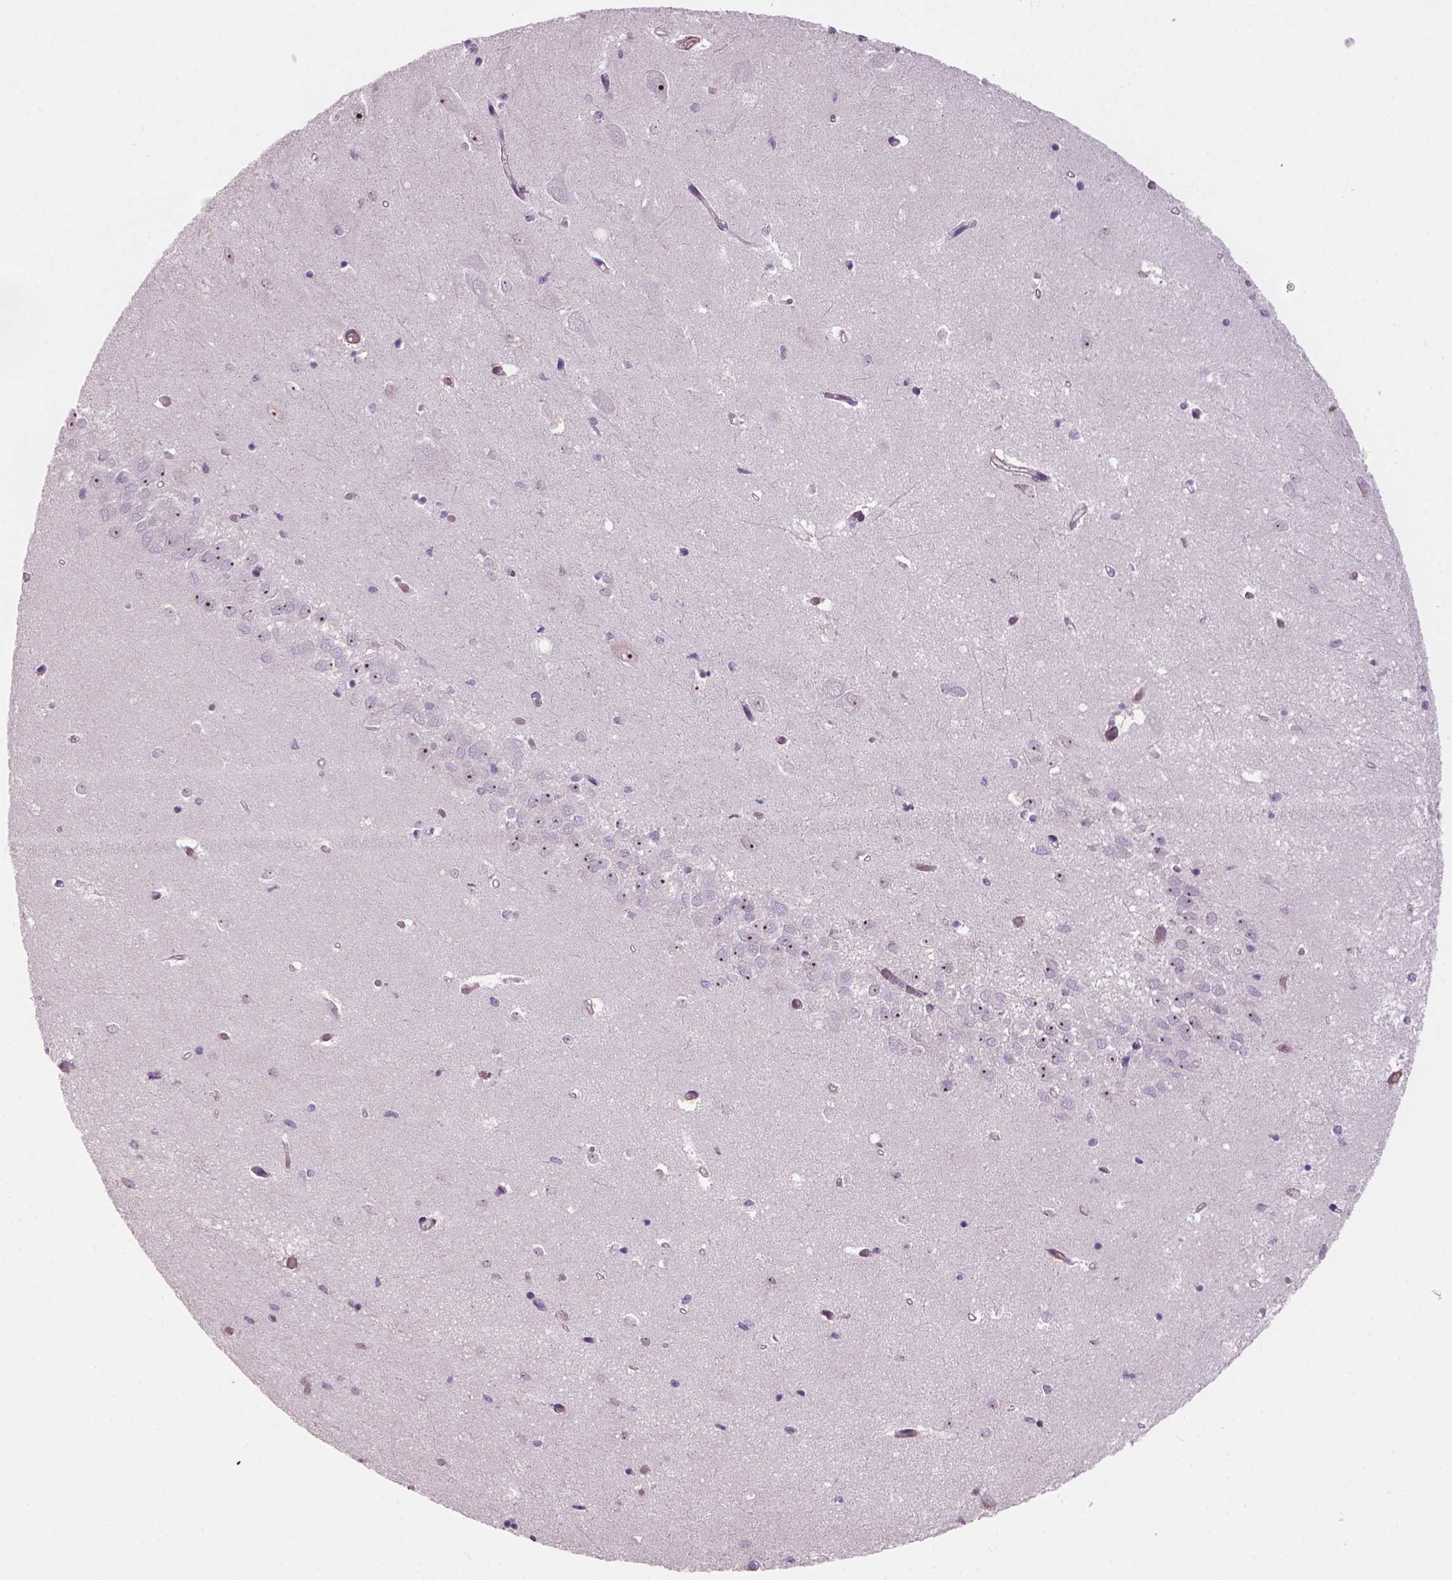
{"staining": {"intensity": "negative", "quantity": "none", "location": "none"}, "tissue": "hippocampus", "cell_type": "Glial cells", "image_type": "normal", "snomed": [{"axis": "morphology", "description": "Normal tissue, NOS"}, {"axis": "topography", "description": "Hippocampus"}], "caption": "High magnification brightfield microscopy of normal hippocampus stained with DAB (brown) and counterstained with hematoxylin (blue): glial cells show no significant expression. (Immunohistochemistry, brightfield microscopy, high magnification).", "gene": "RRS1", "patient": {"sex": "female", "age": 64}}